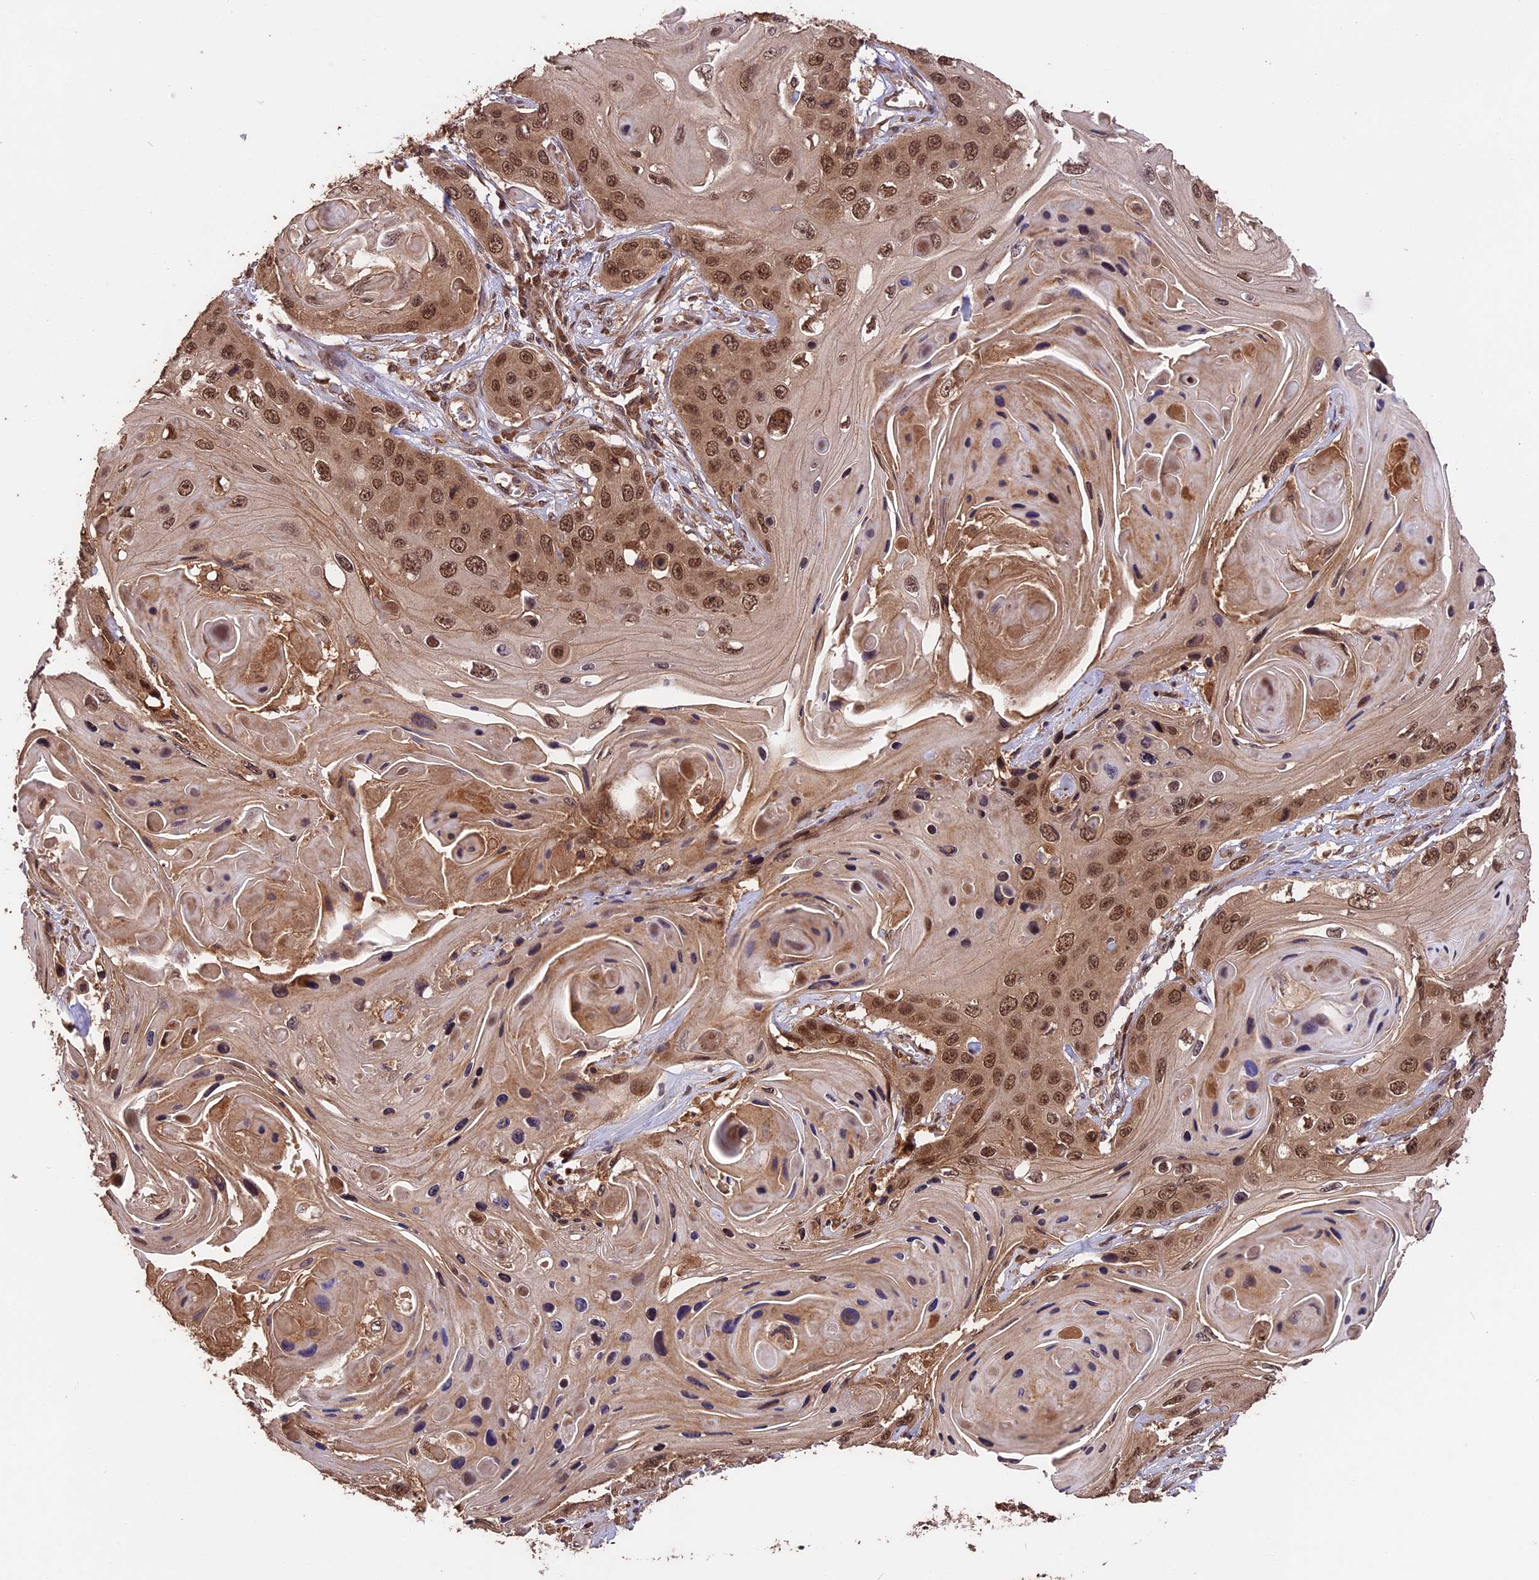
{"staining": {"intensity": "moderate", "quantity": ">75%", "location": "cytoplasmic/membranous,nuclear"}, "tissue": "skin cancer", "cell_type": "Tumor cells", "image_type": "cancer", "snomed": [{"axis": "morphology", "description": "Squamous cell carcinoma, NOS"}, {"axis": "topography", "description": "Skin"}], "caption": "Human skin squamous cell carcinoma stained for a protein (brown) exhibits moderate cytoplasmic/membranous and nuclear positive expression in approximately >75% of tumor cells.", "gene": "ESCO1", "patient": {"sex": "male", "age": 55}}